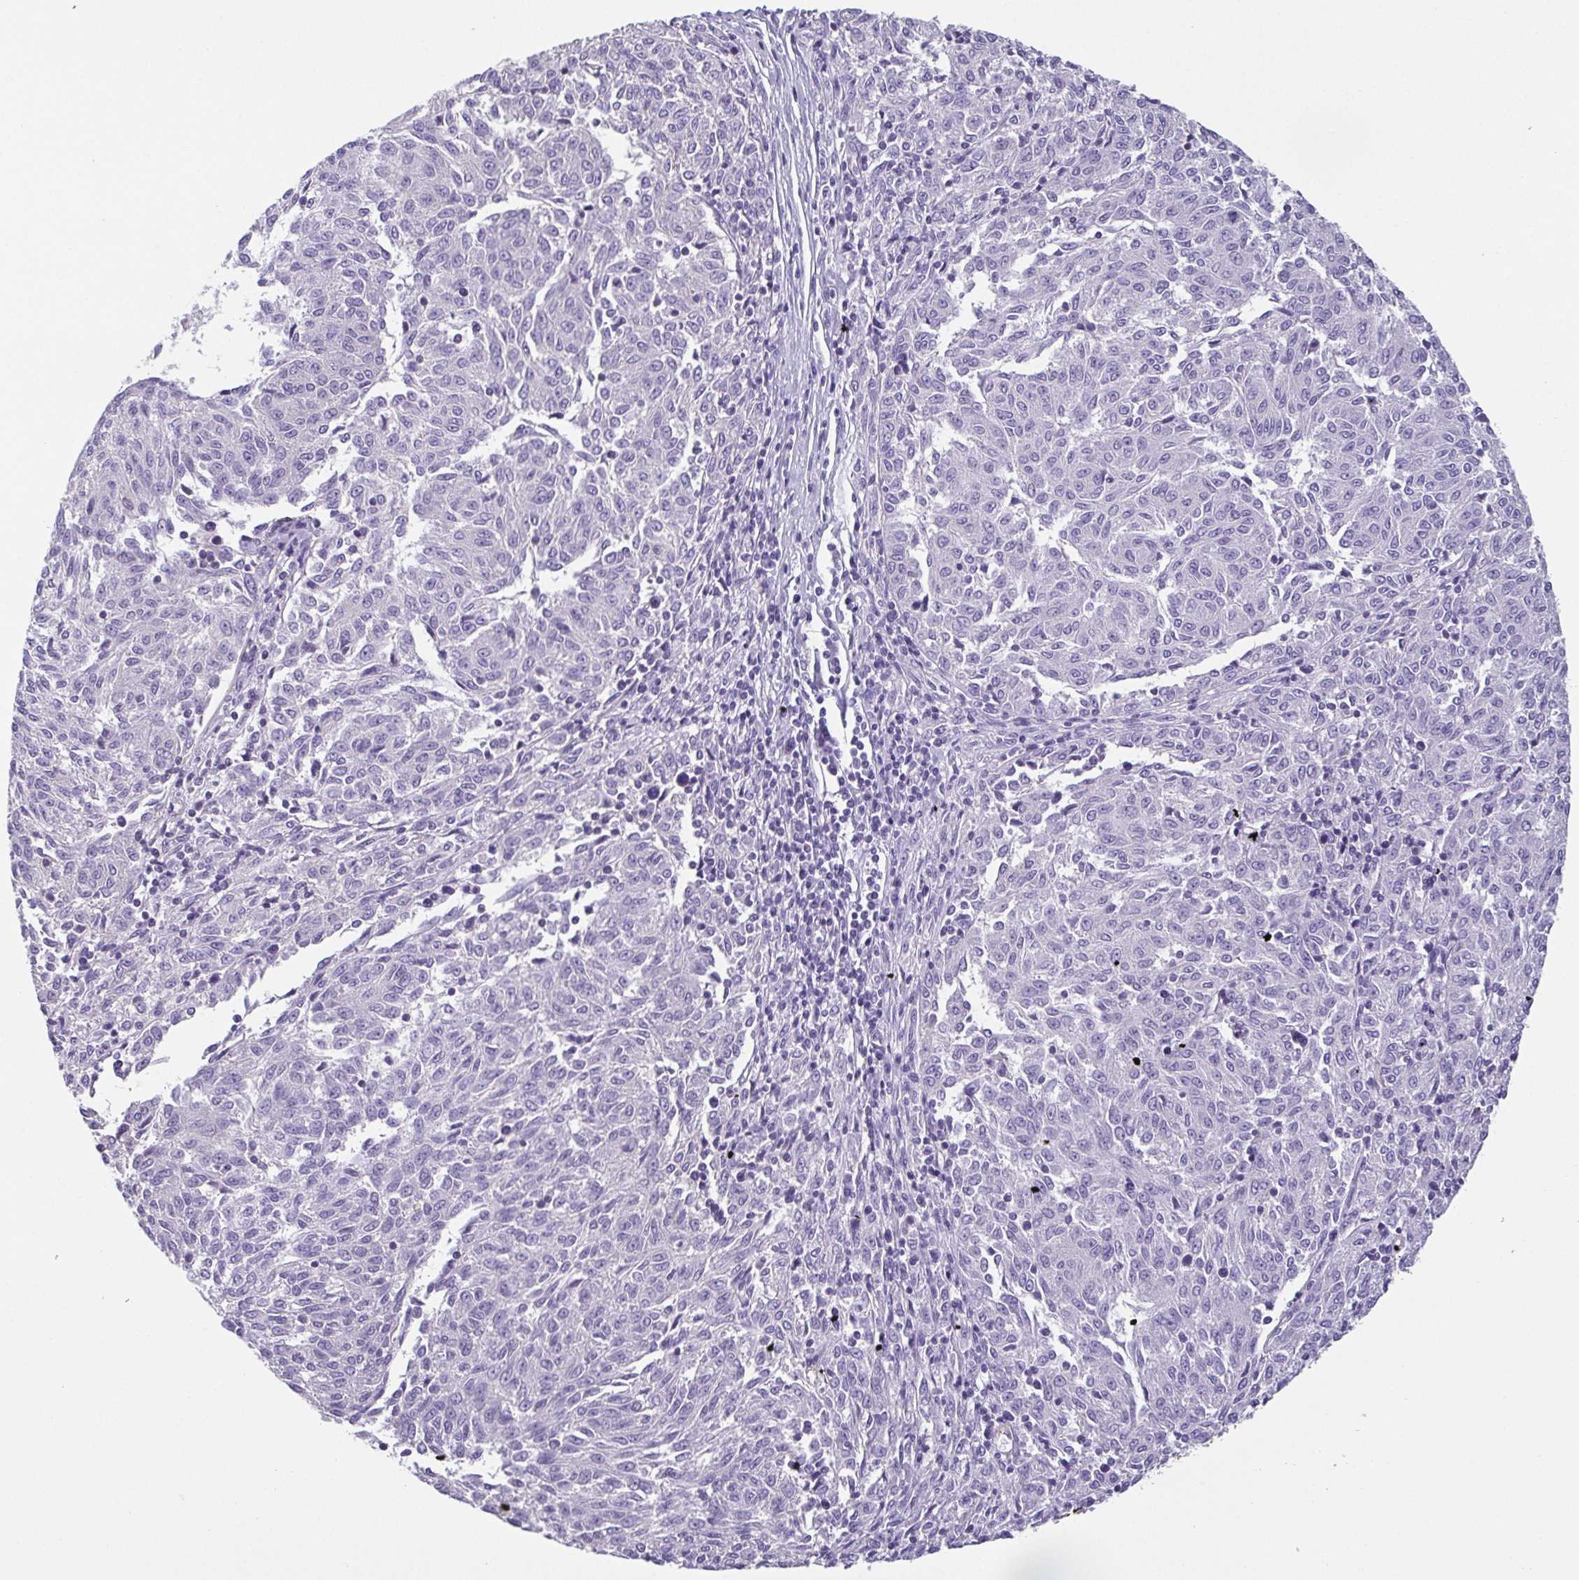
{"staining": {"intensity": "negative", "quantity": "none", "location": "none"}, "tissue": "melanoma", "cell_type": "Tumor cells", "image_type": "cancer", "snomed": [{"axis": "morphology", "description": "Malignant melanoma, NOS"}, {"axis": "topography", "description": "Skin"}], "caption": "Immunohistochemistry (IHC) of malignant melanoma demonstrates no expression in tumor cells.", "gene": "MYL6", "patient": {"sex": "female", "age": 72}}